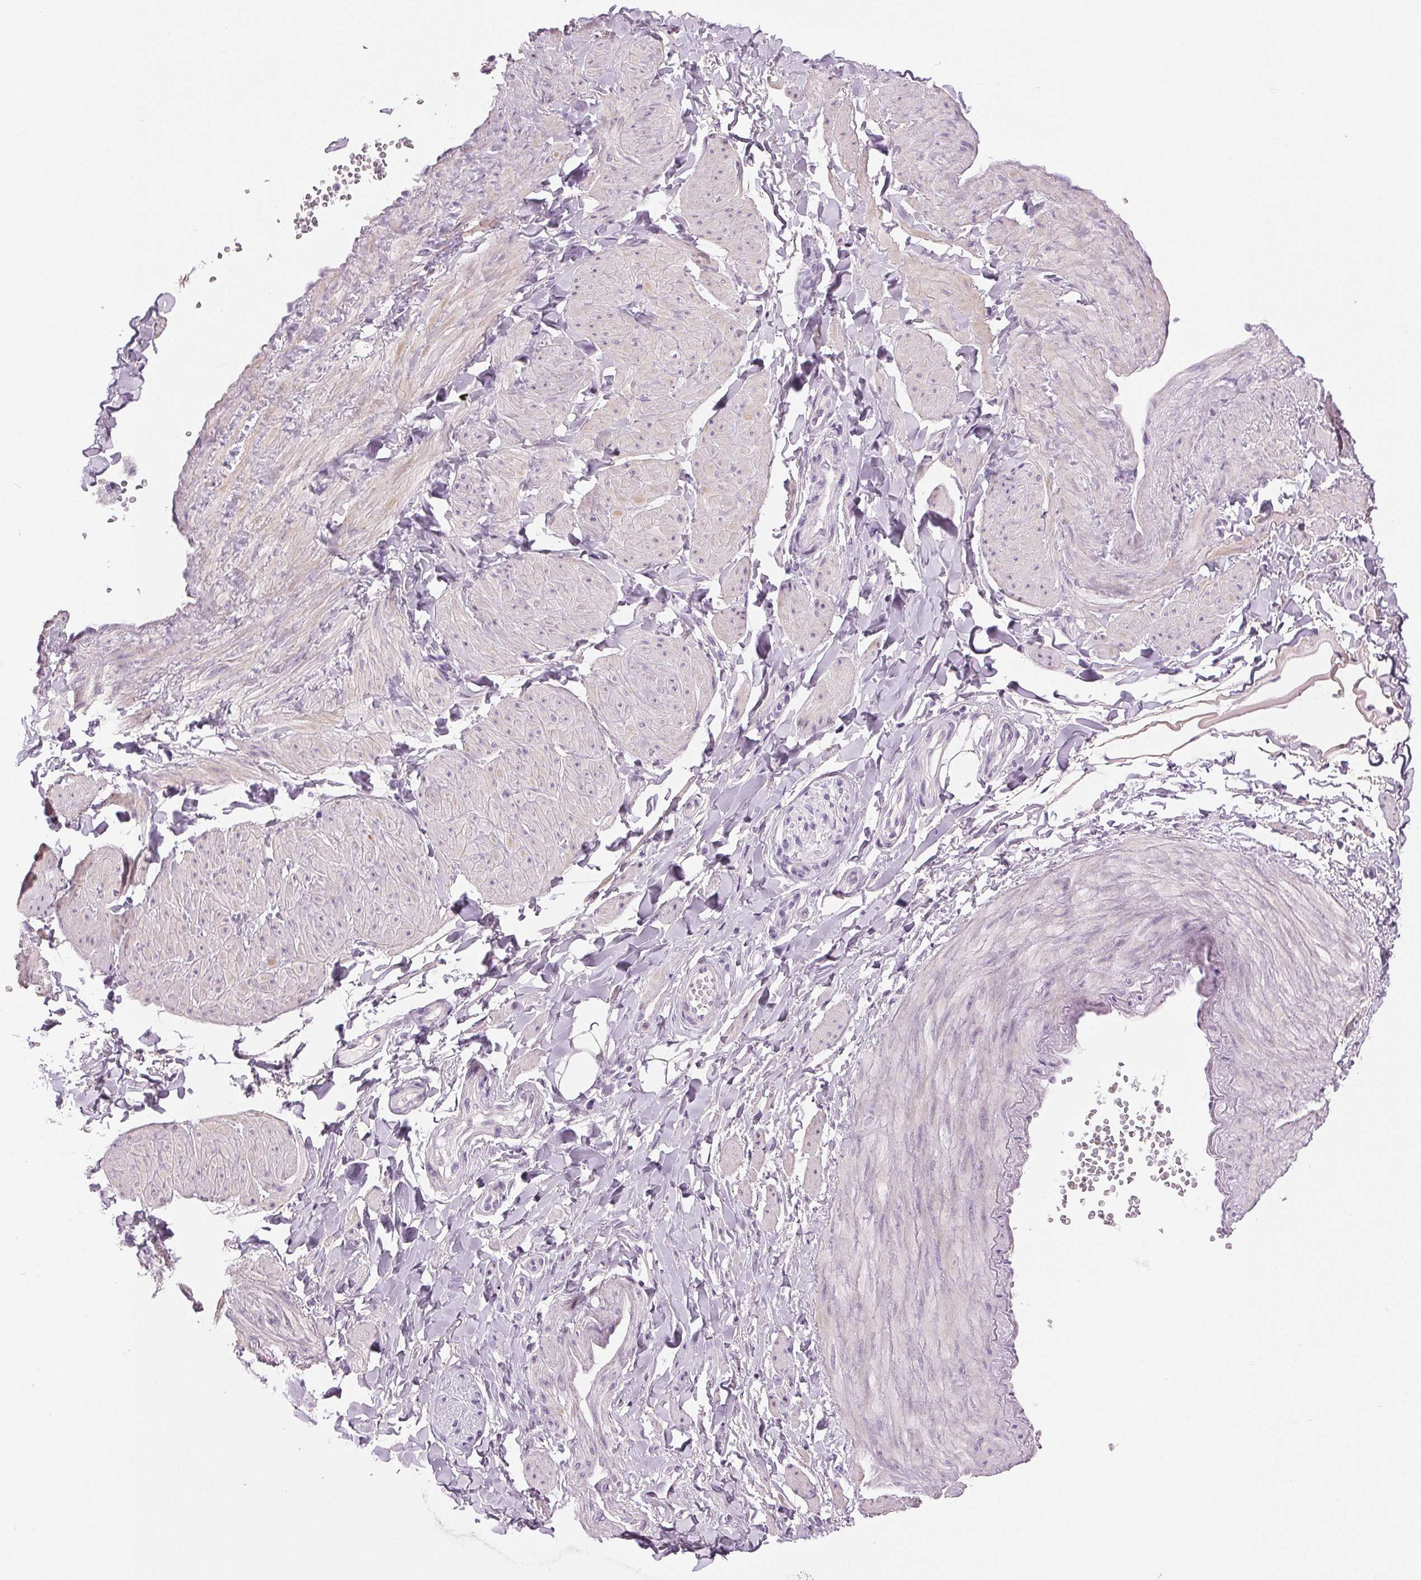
{"staining": {"intensity": "negative", "quantity": "none", "location": "none"}, "tissue": "adipose tissue", "cell_type": "Adipocytes", "image_type": "normal", "snomed": [{"axis": "morphology", "description": "Normal tissue, NOS"}, {"axis": "topography", "description": "Epididymis"}, {"axis": "topography", "description": "Peripheral nerve tissue"}], "caption": "This is a photomicrograph of immunohistochemistry staining of unremarkable adipose tissue, which shows no positivity in adipocytes. (Brightfield microscopy of DAB immunohistochemistry (IHC) at high magnification).", "gene": "MISP", "patient": {"sex": "male", "age": 32}}